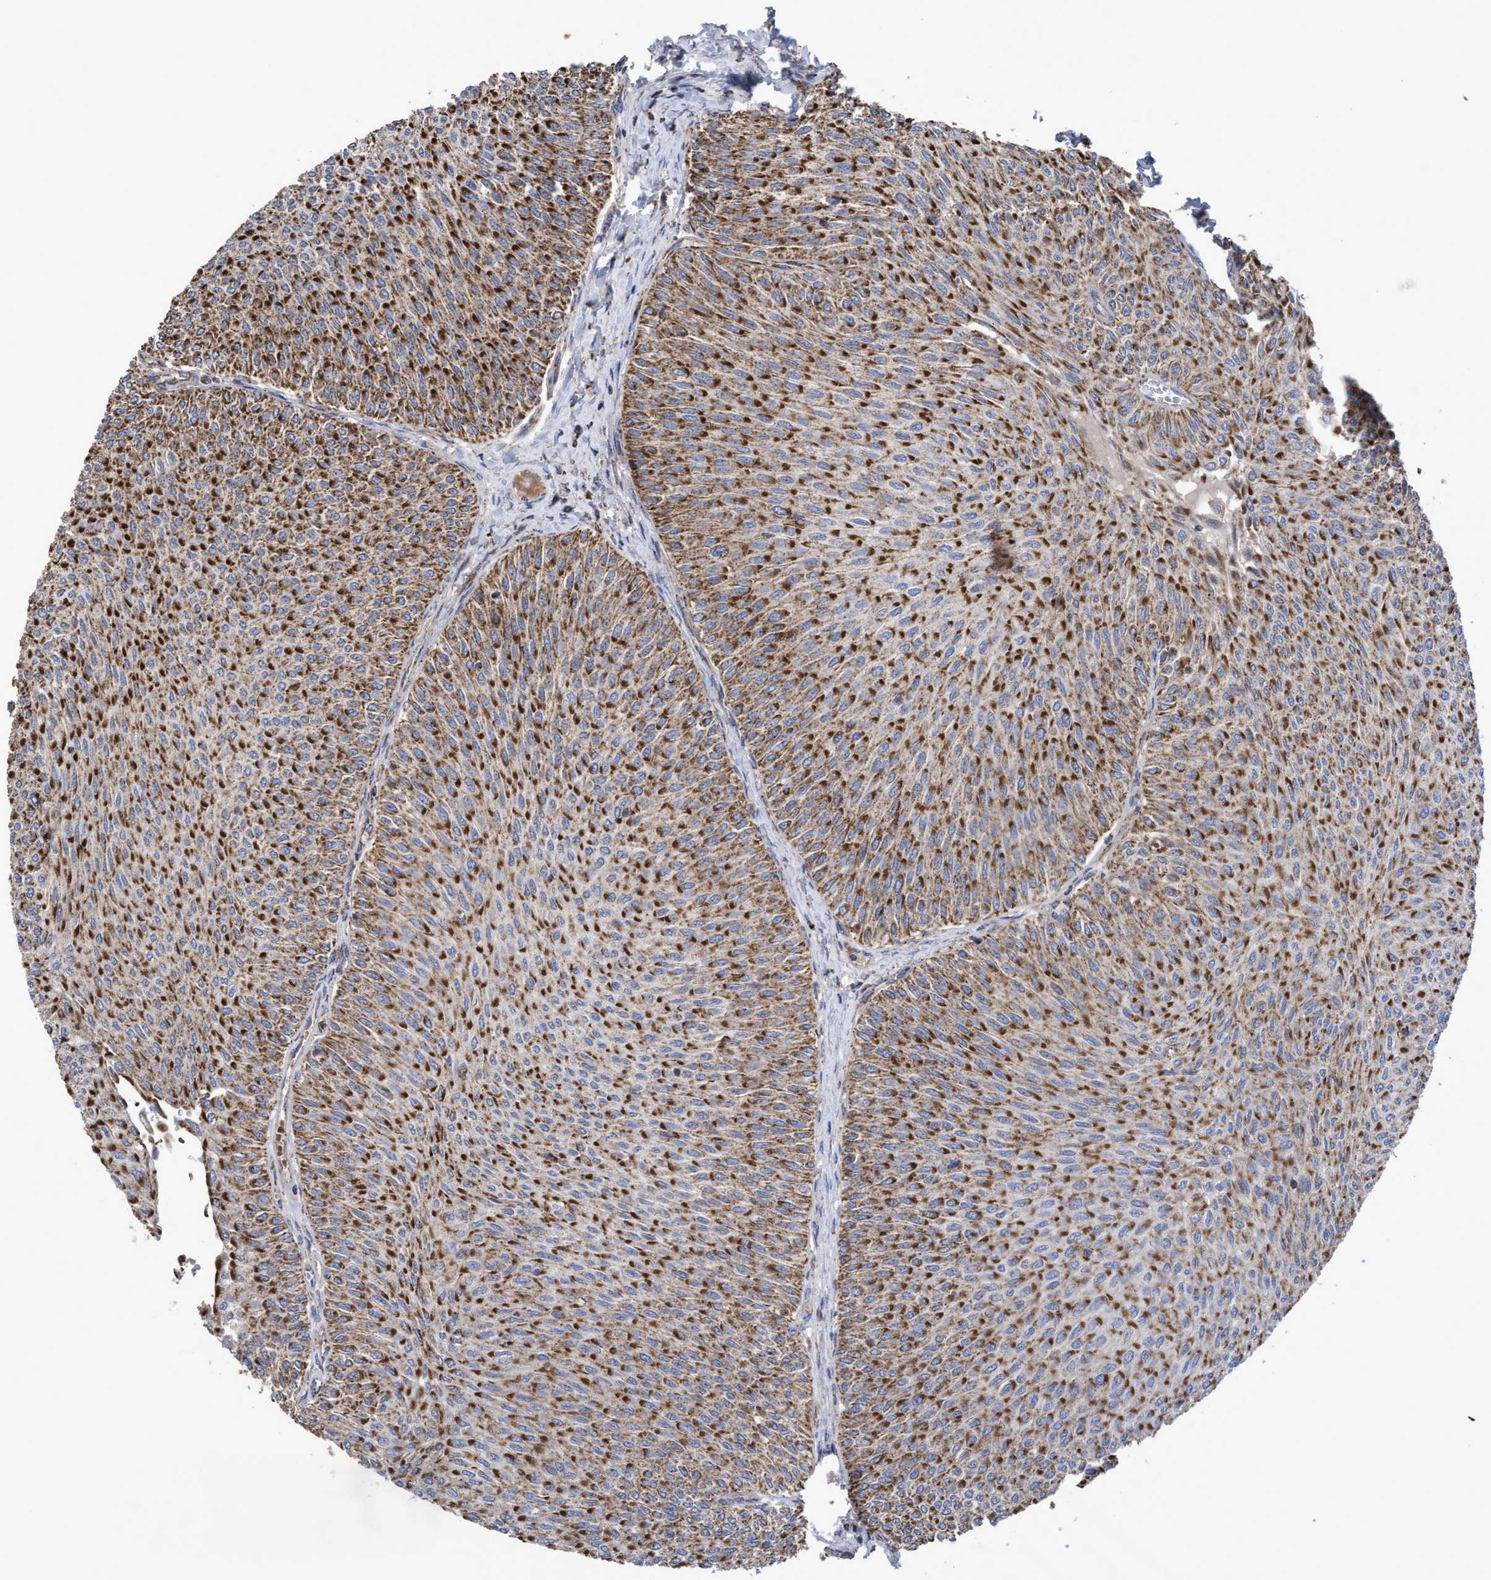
{"staining": {"intensity": "strong", "quantity": ">75%", "location": "cytoplasmic/membranous"}, "tissue": "urothelial cancer", "cell_type": "Tumor cells", "image_type": "cancer", "snomed": [{"axis": "morphology", "description": "Urothelial carcinoma, Low grade"}, {"axis": "topography", "description": "Urinary bladder"}], "caption": "Strong cytoplasmic/membranous positivity for a protein is appreciated in approximately >75% of tumor cells of urothelial carcinoma (low-grade) using IHC.", "gene": "COBL", "patient": {"sex": "male", "age": 78}}